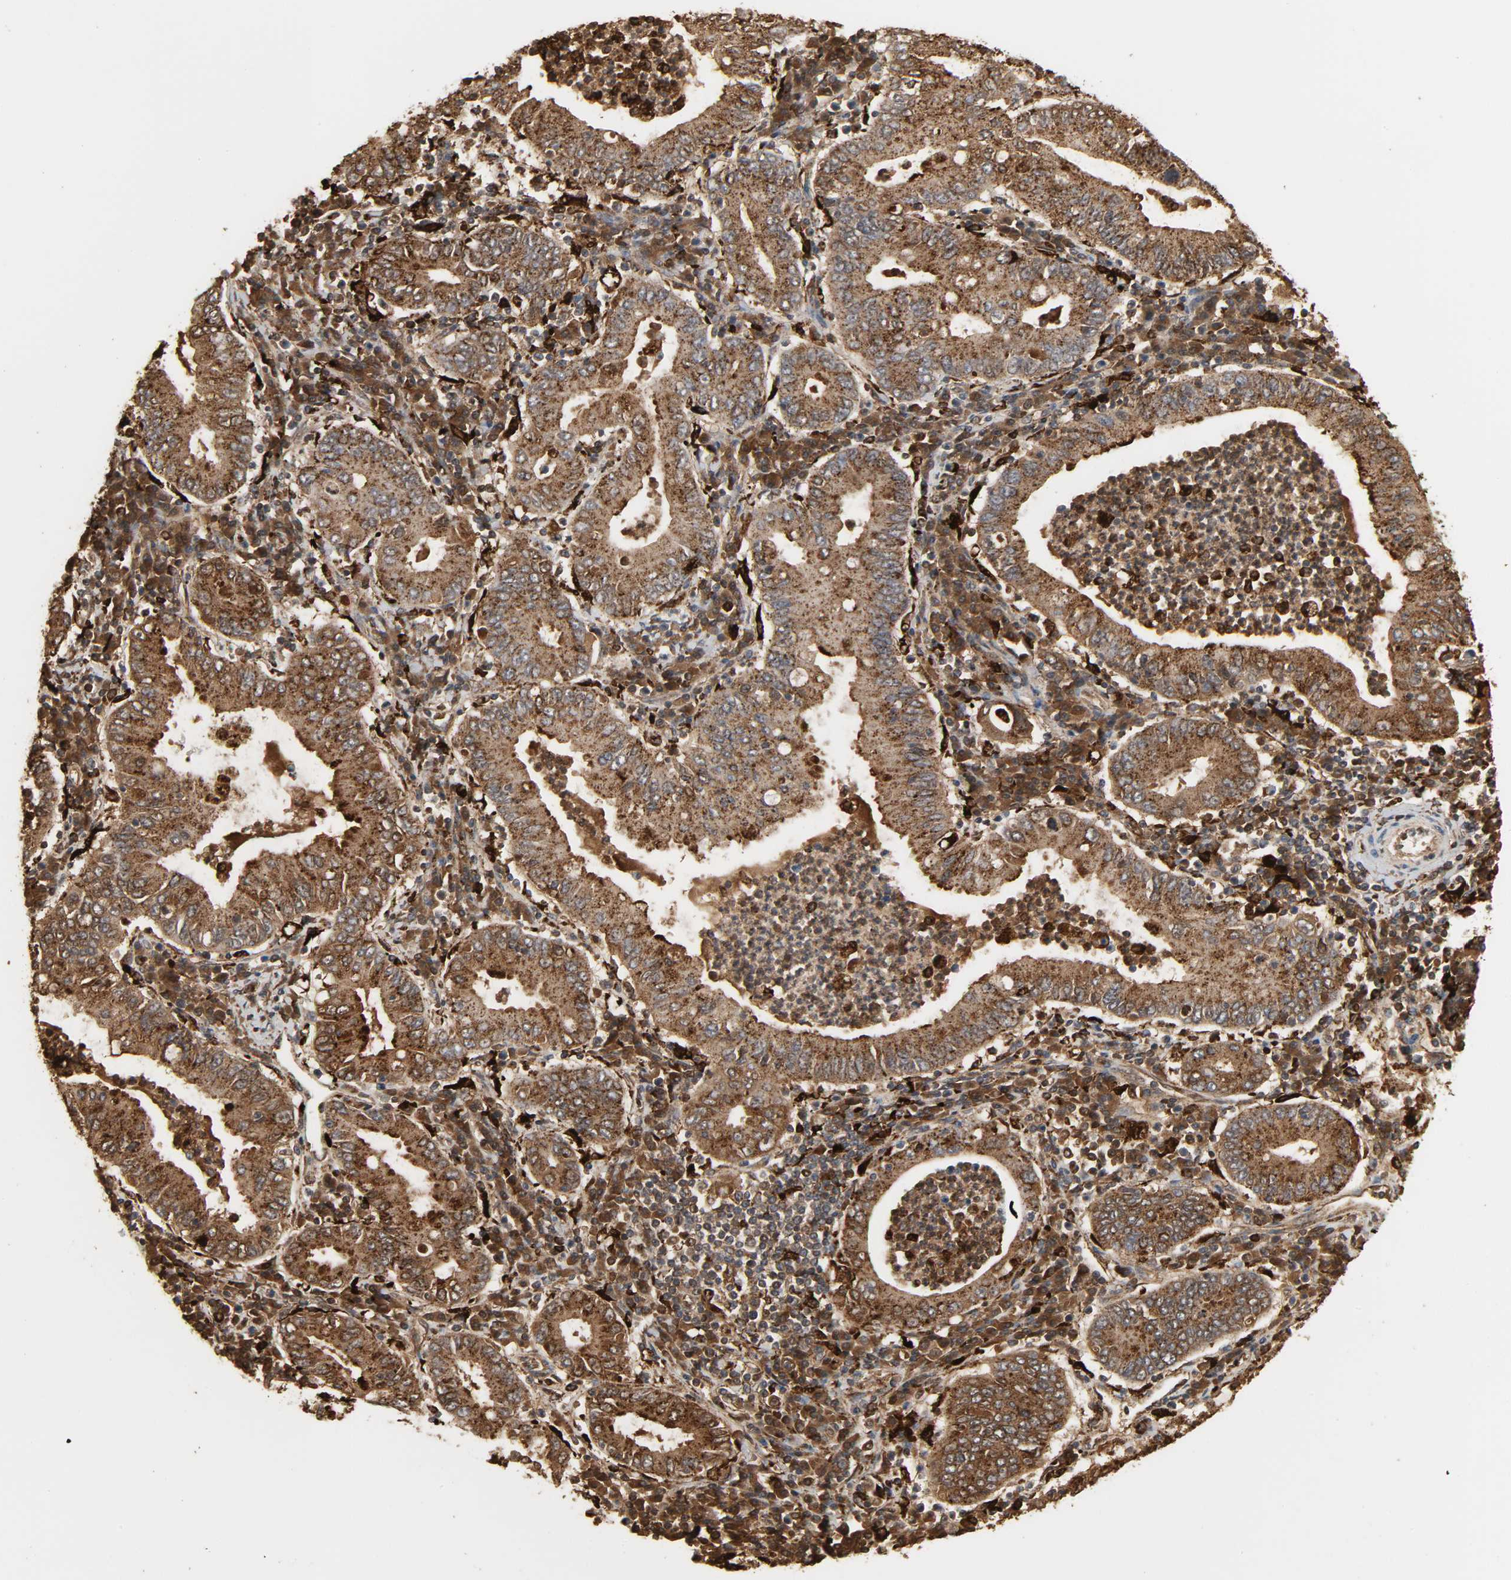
{"staining": {"intensity": "strong", "quantity": ">75%", "location": "cytoplasmic/membranous"}, "tissue": "stomach cancer", "cell_type": "Tumor cells", "image_type": "cancer", "snomed": [{"axis": "morphology", "description": "Normal tissue, NOS"}, {"axis": "morphology", "description": "Adenocarcinoma, NOS"}, {"axis": "topography", "description": "Esophagus"}, {"axis": "topography", "description": "Stomach, upper"}, {"axis": "topography", "description": "Peripheral nerve tissue"}], "caption": "Stomach cancer (adenocarcinoma) stained with immunohistochemistry displays strong cytoplasmic/membranous expression in approximately >75% of tumor cells.", "gene": "PSAP", "patient": {"sex": "male", "age": 62}}